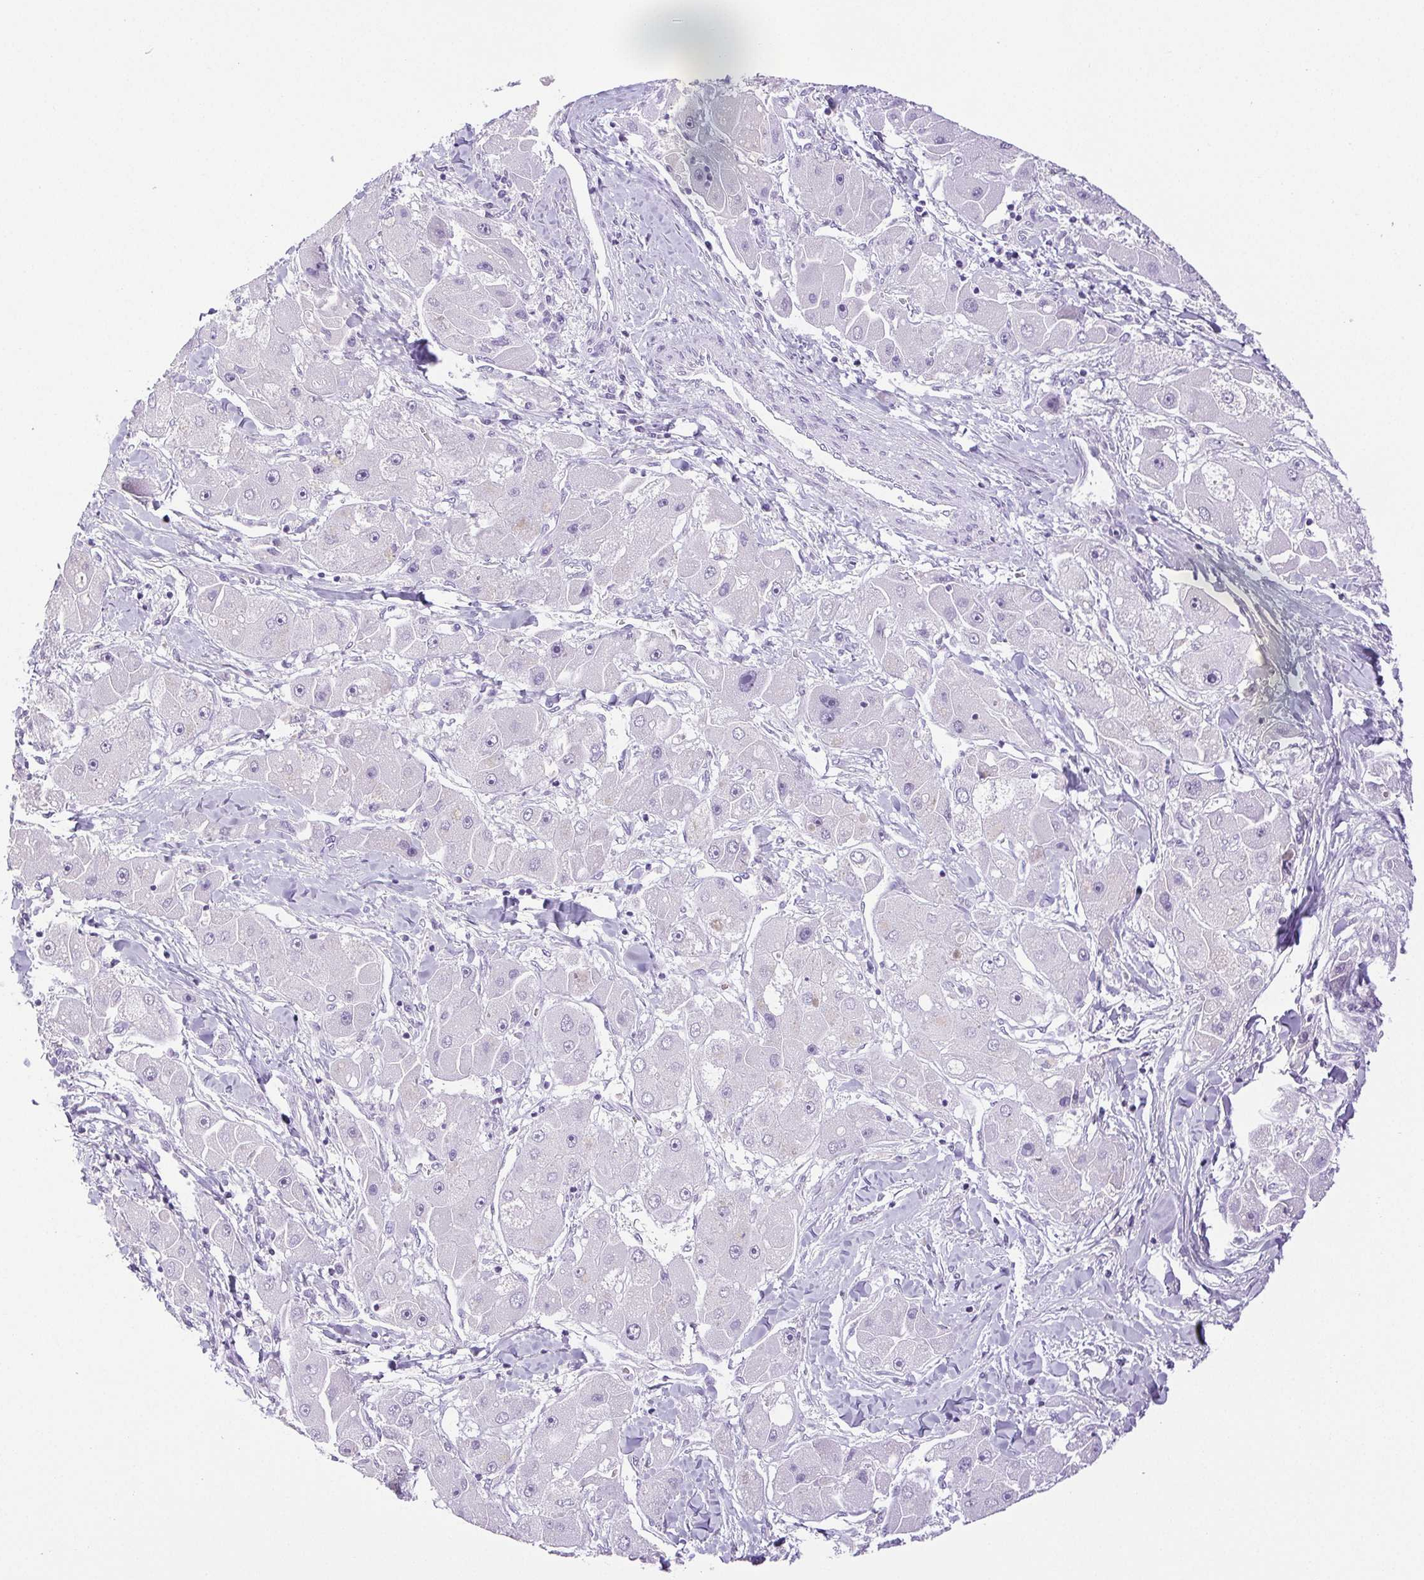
{"staining": {"intensity": "negative", "quantity": "none", "location": "none"}, "tissue": "liver cancer", "cell_type": "Tumor cells", "image_type": "cancer", "snomed": [{"axis": "morphology", "description": "Carcinoma, Hepatocellular, NOS"}, {"axis": "topography", "description": "Liver"}], "caption": "Immunohistochemistry (IHC) image of human liver cancer (hepatocellular carcinoma) stained for a protein (brown), which reveals no staining in tumor cells.", "gene": "HLA-G", "patient": {"sex": "male", "age": 24}}